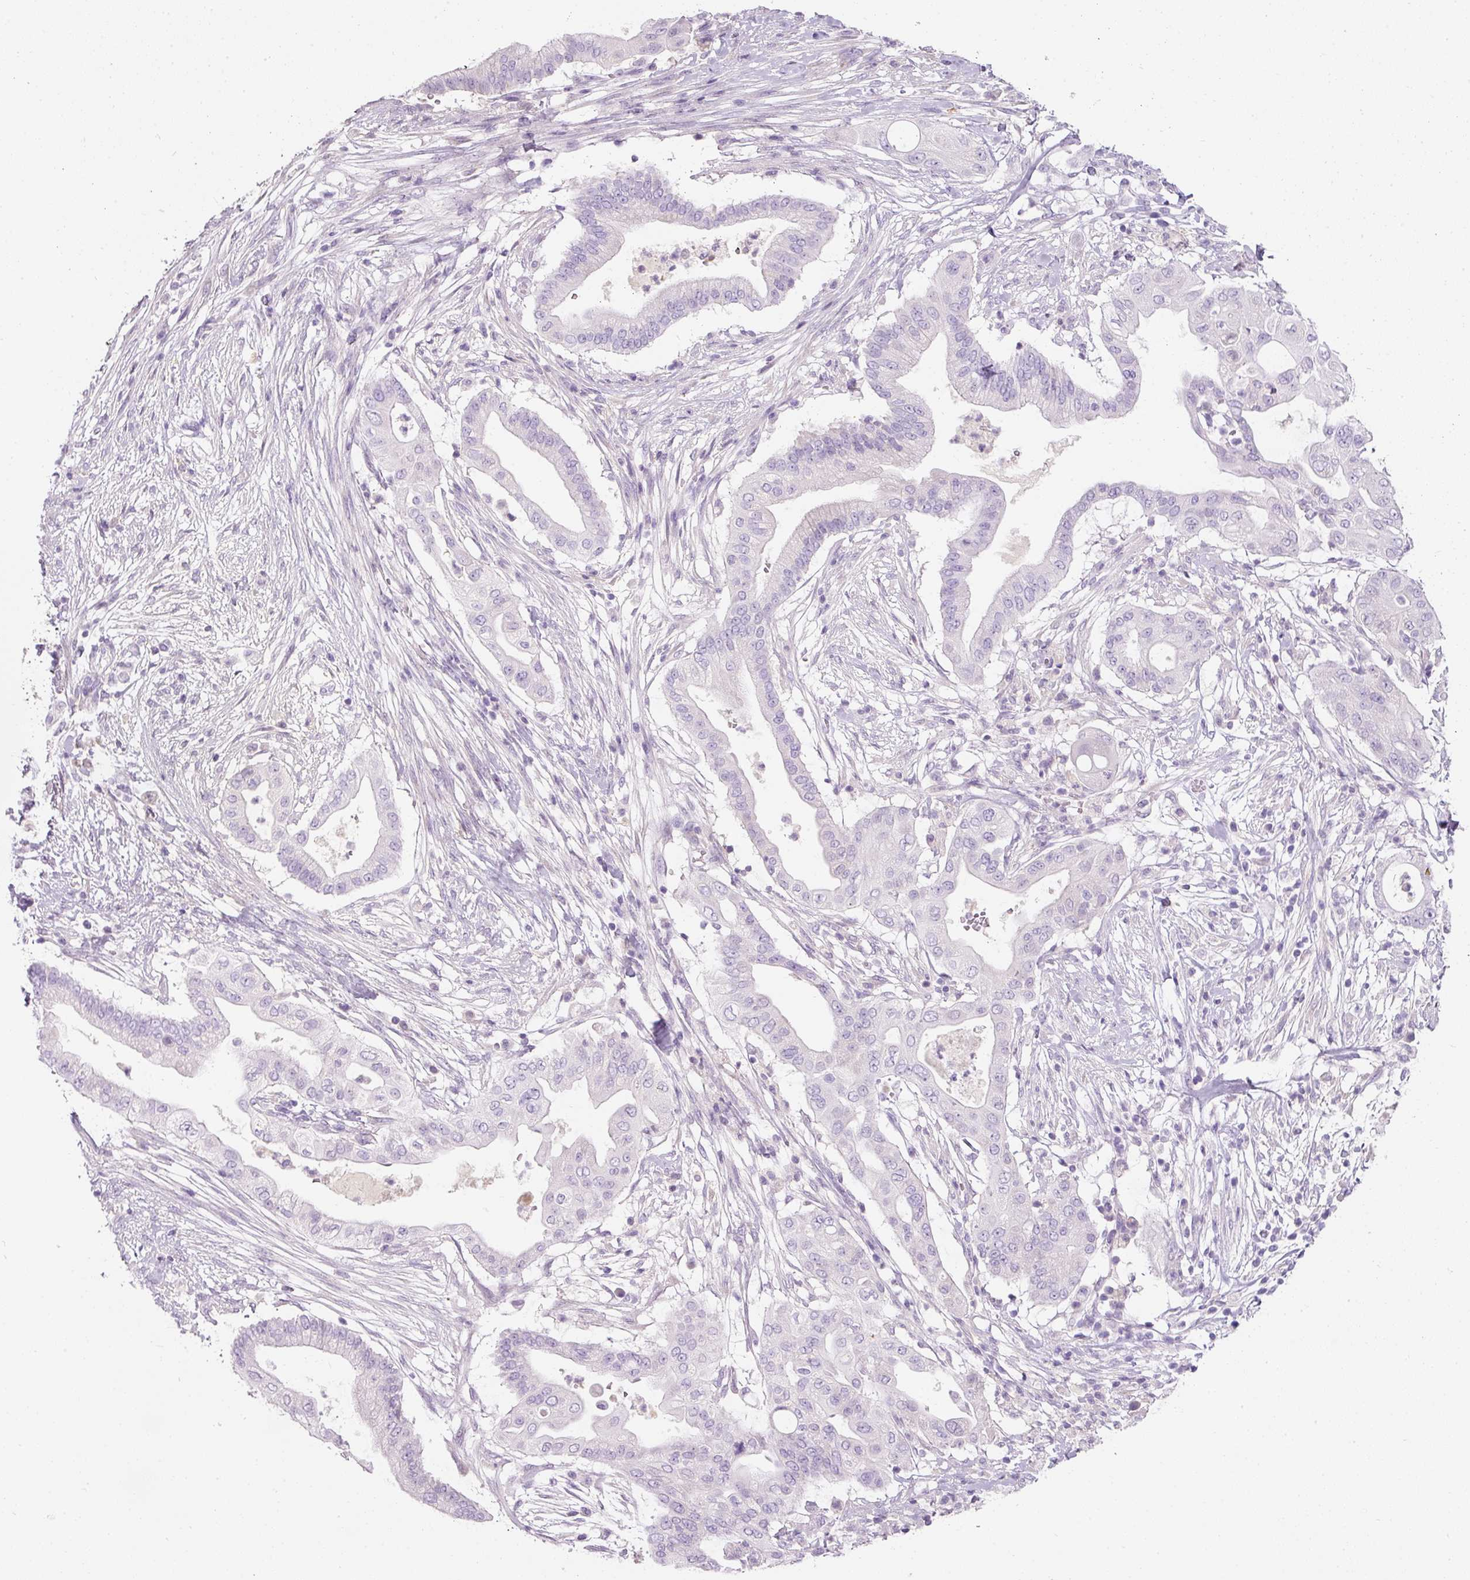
{"staining": {"intensity": "negative", "quantity": "none", "location": "none"}, "tissue": "pancreatic cancer", "cell_type": "Tumor cells", "image_type": "cancer", "snomed": [{"axis": "morphology", "description": "Adenocarcinoma, NOS"}, {"axis": "topography", "description": "Pancreas"}], "caption": "There is no significant staining in tumor cells of adenocarcinoma (pancreatic).", "gene": "DNM1", "patient": {"sex": "male", "age": 68}}